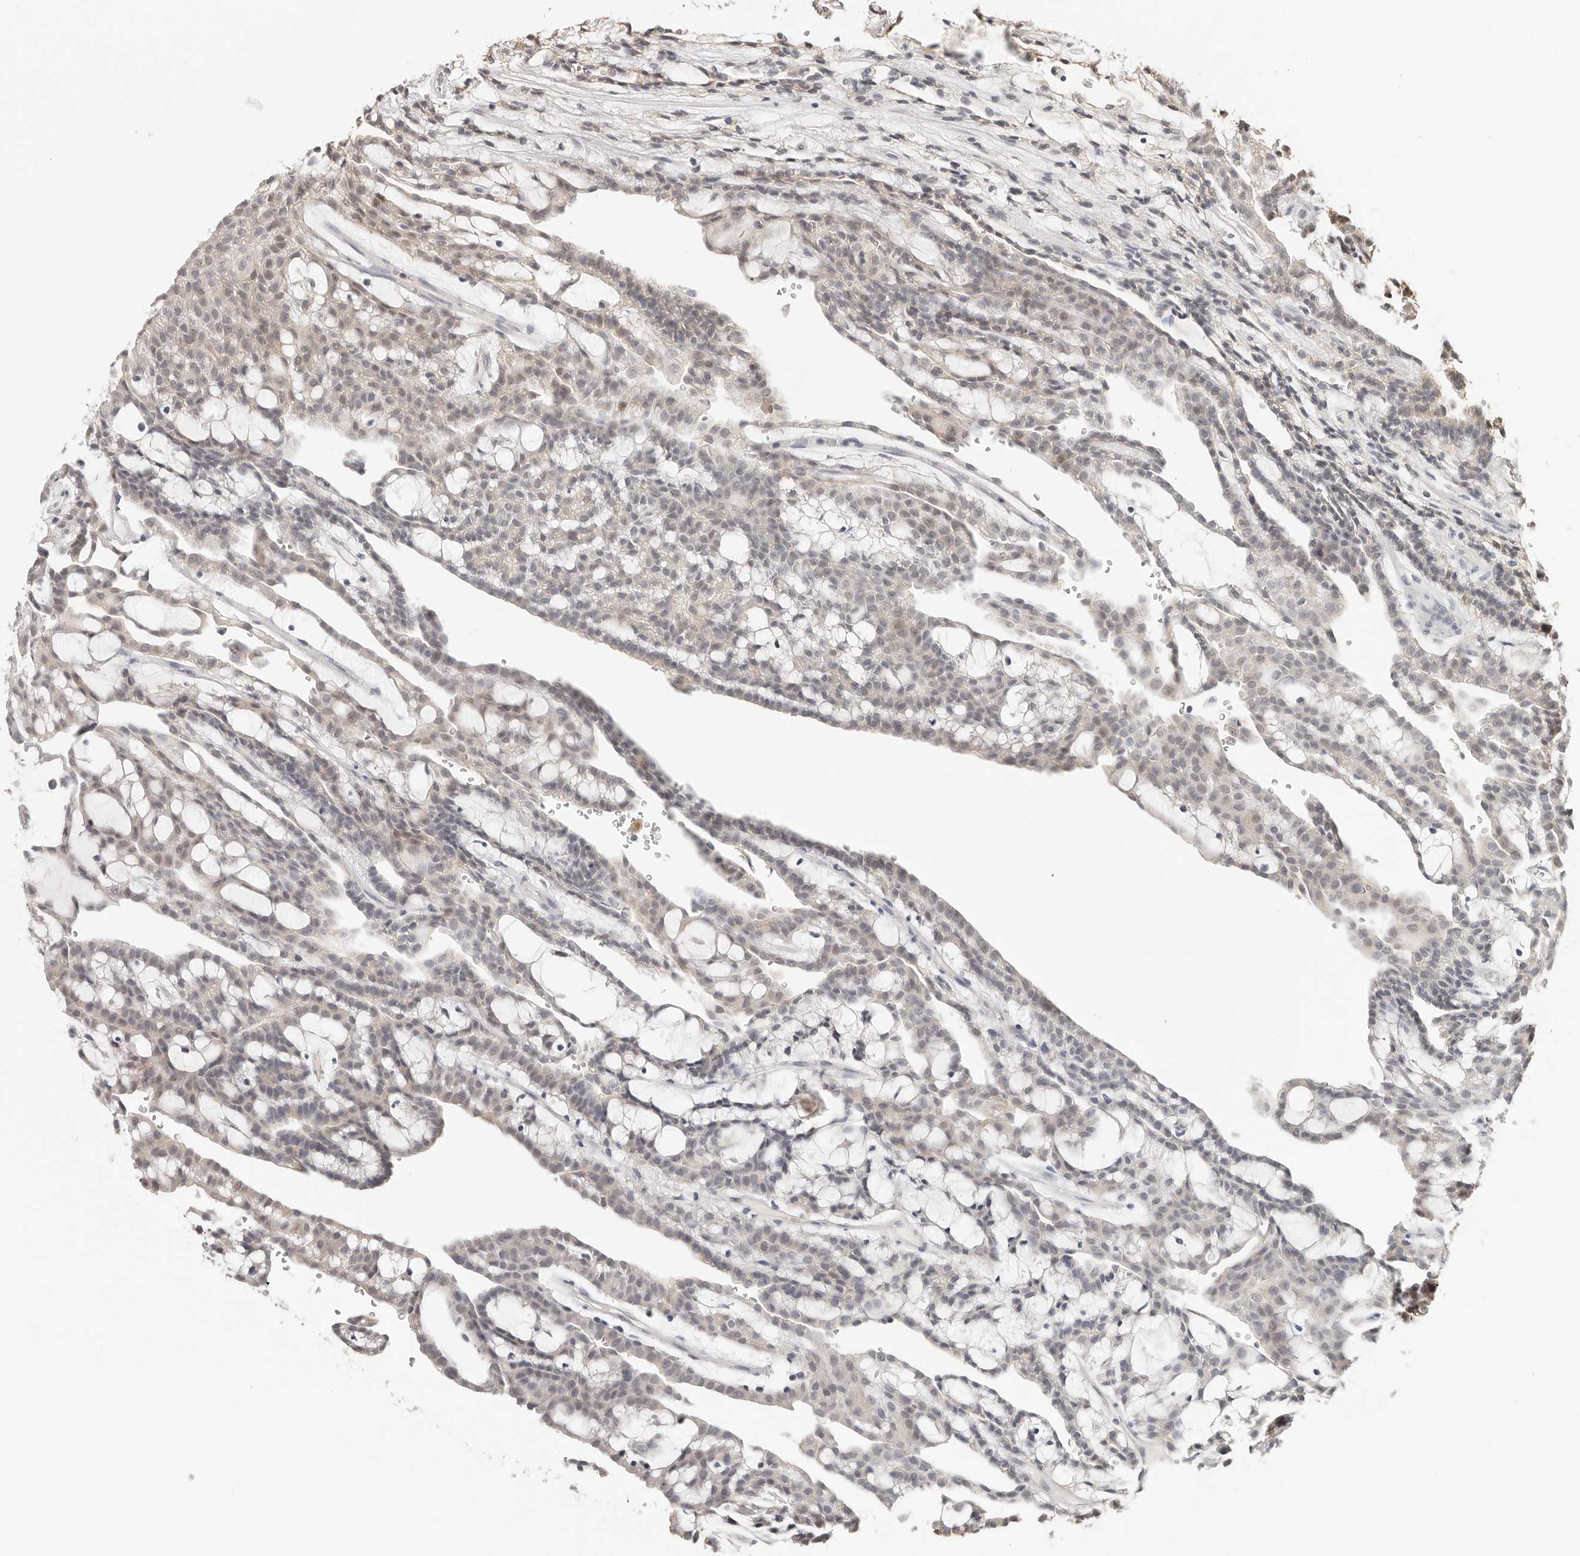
{"staining": {"intensity": "weak", "quantity": "25%-75%", "location": "nuclear"}, "tissue": "renal cancer", "cell_type": "Tumor cells", "image_type": "cancer", "snomed": [{"axis": "morphology", "description": "Adenocarcinoma, NOS"}, {"axis": "topography", "description": "Kidney"}], "caption": "Immunohistochemistry staining of renal adenocarcinoma, which displays low levels of weak nuclear positivity in about 25%-75% of tumor cells indicating weak nuclear protein expression. The staining was performed using DAB (3,3'-diaminobenzidine) (brown) for protein detection and nuclei were counterstained in hematoxylin (blue).", "gene": "LARP7", "patient": {"sex": "male", "age": 63}}